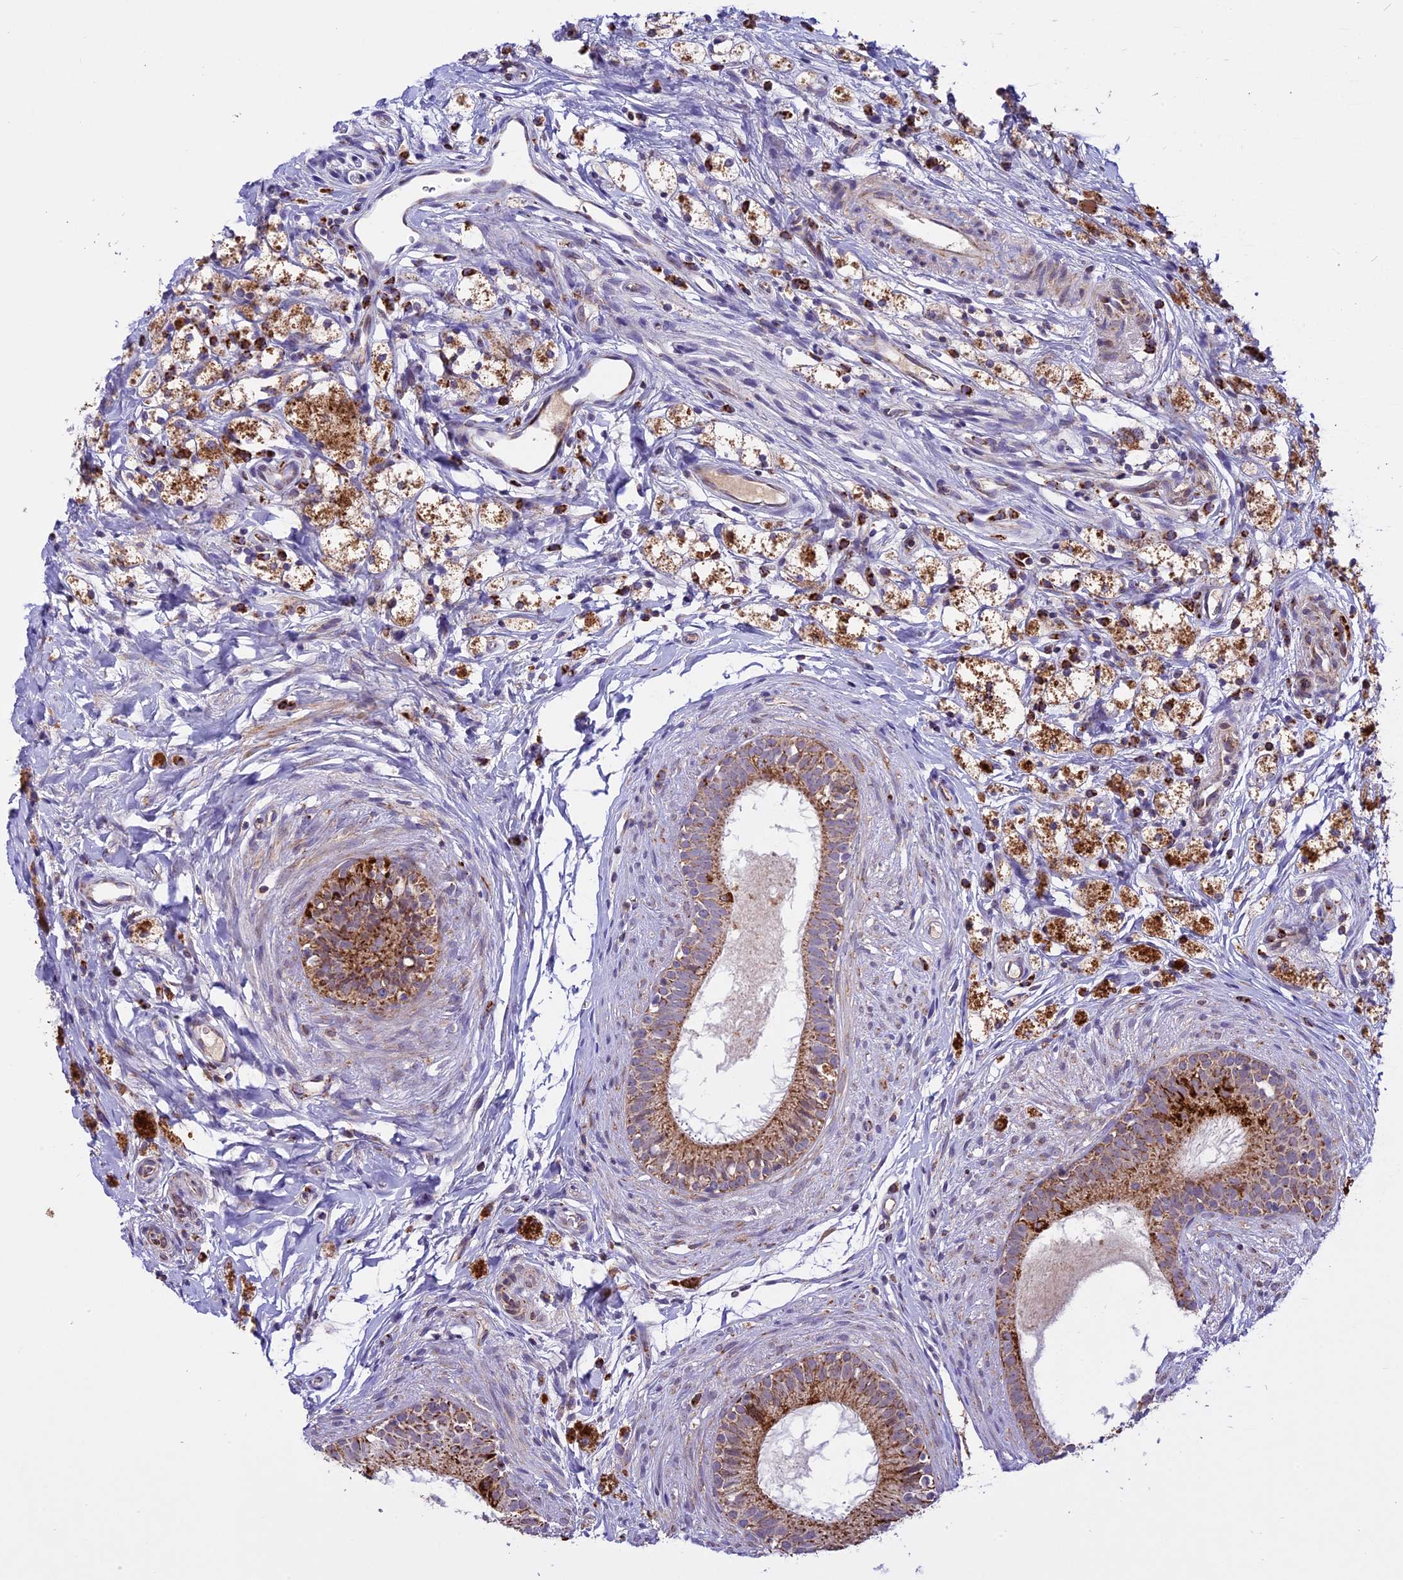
{"staining": {"intensity": "strong", "quantity": "<25%", "location": "cytoplasmic/membranous"}, "tissue": "epididymis", "cell_type": "Glandular cells", "image_type": "normal", "snomed": [{"axis": "morphology", "description": "Normal tissue, NOS"}, {"axis": "topography", "description": "Epididymis"}], "caption": "Protein staining displays strong cytoplasmic/membranous expression in about <25% of glandular cells in benign epididymis. Nuclei are stained in blue.", "gene": "COX17", "patient": {"sex": "male", "age": 80}}